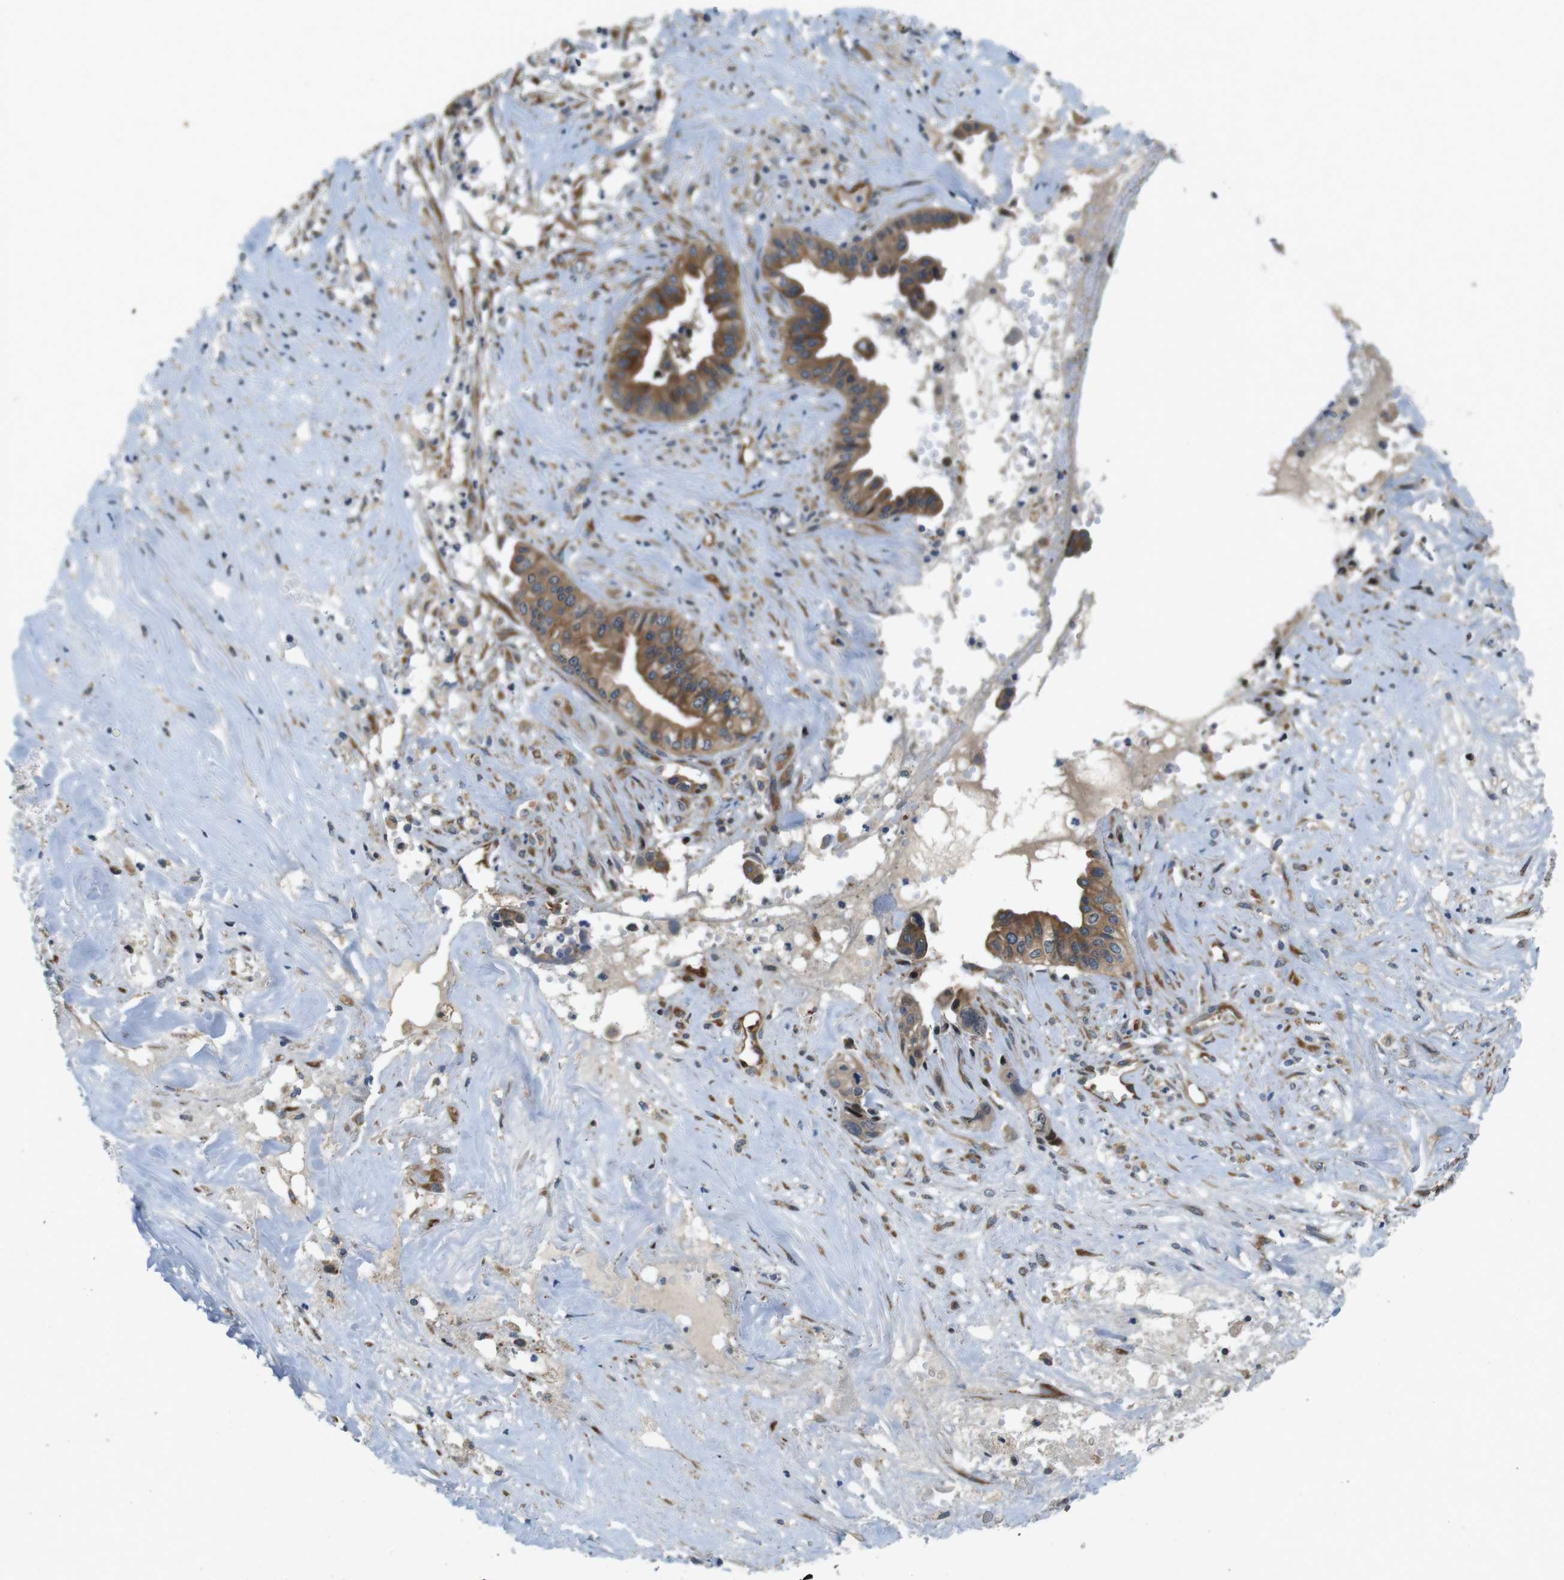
{"staining": {"intensity": "moderate", "quantity": ">75%", "location": "cytoplasmic/membranous"}, "tissue": "liver cancer", "cell_type": "Tumor cells", "image_type": "cancer", "snomed": [{"axis": "morphology", "description": "Cholangiocarcinoma"}, {"axis": "topography", "description": "Liver"}], "caption": "Moderate cytoplasmic/membranous positivity for a protein is identified in approximately >75% of tumor cells of liver cancer (cholangiocarcinoma) using IHC.", "gene": "PALD1", "patient": {"sex": "female", "age": 61}}